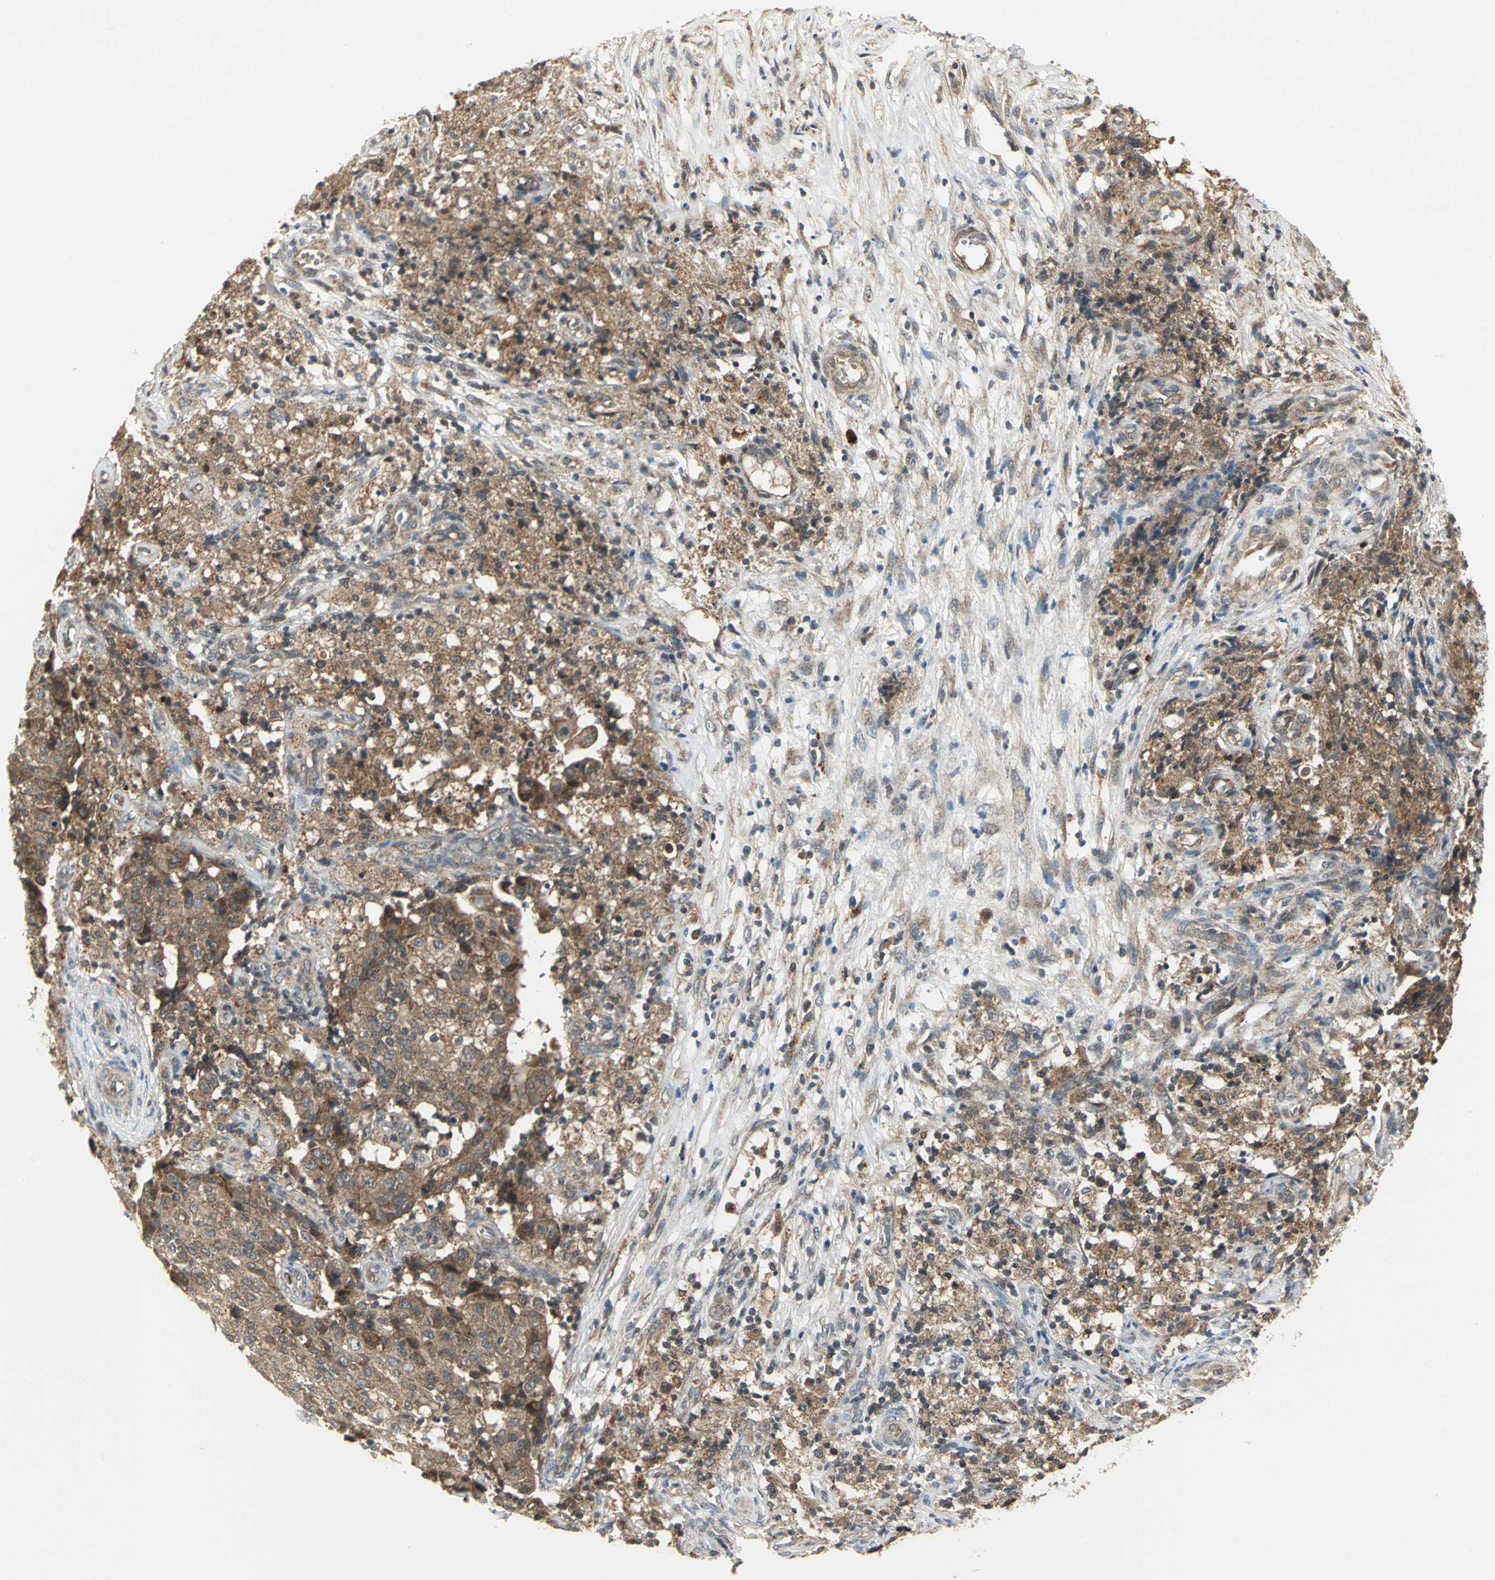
{"staining": {"intensity": "strong", "quantity": ">75%", "location": "cytoplasmic/membranous"}, "tissue": "ovarian cancer", "cell_type": "Tumor cells", "image_type": "cancer", "snomed": [{"axis": "morphology", "description": "Carcinoma, endometroid"}, {"axis": "topography", "description": "Ovary"}], "caption": "IHC histopathology image of human ovarian cancer (endometroid carcinoma) stained for a protein (brown), which displays high levels of strong cytoplasmic/membranous expression in about >75% of tumor cells.", "gene": "MAPK8IP3", "patient": {"sex": "female", "age": 42}}